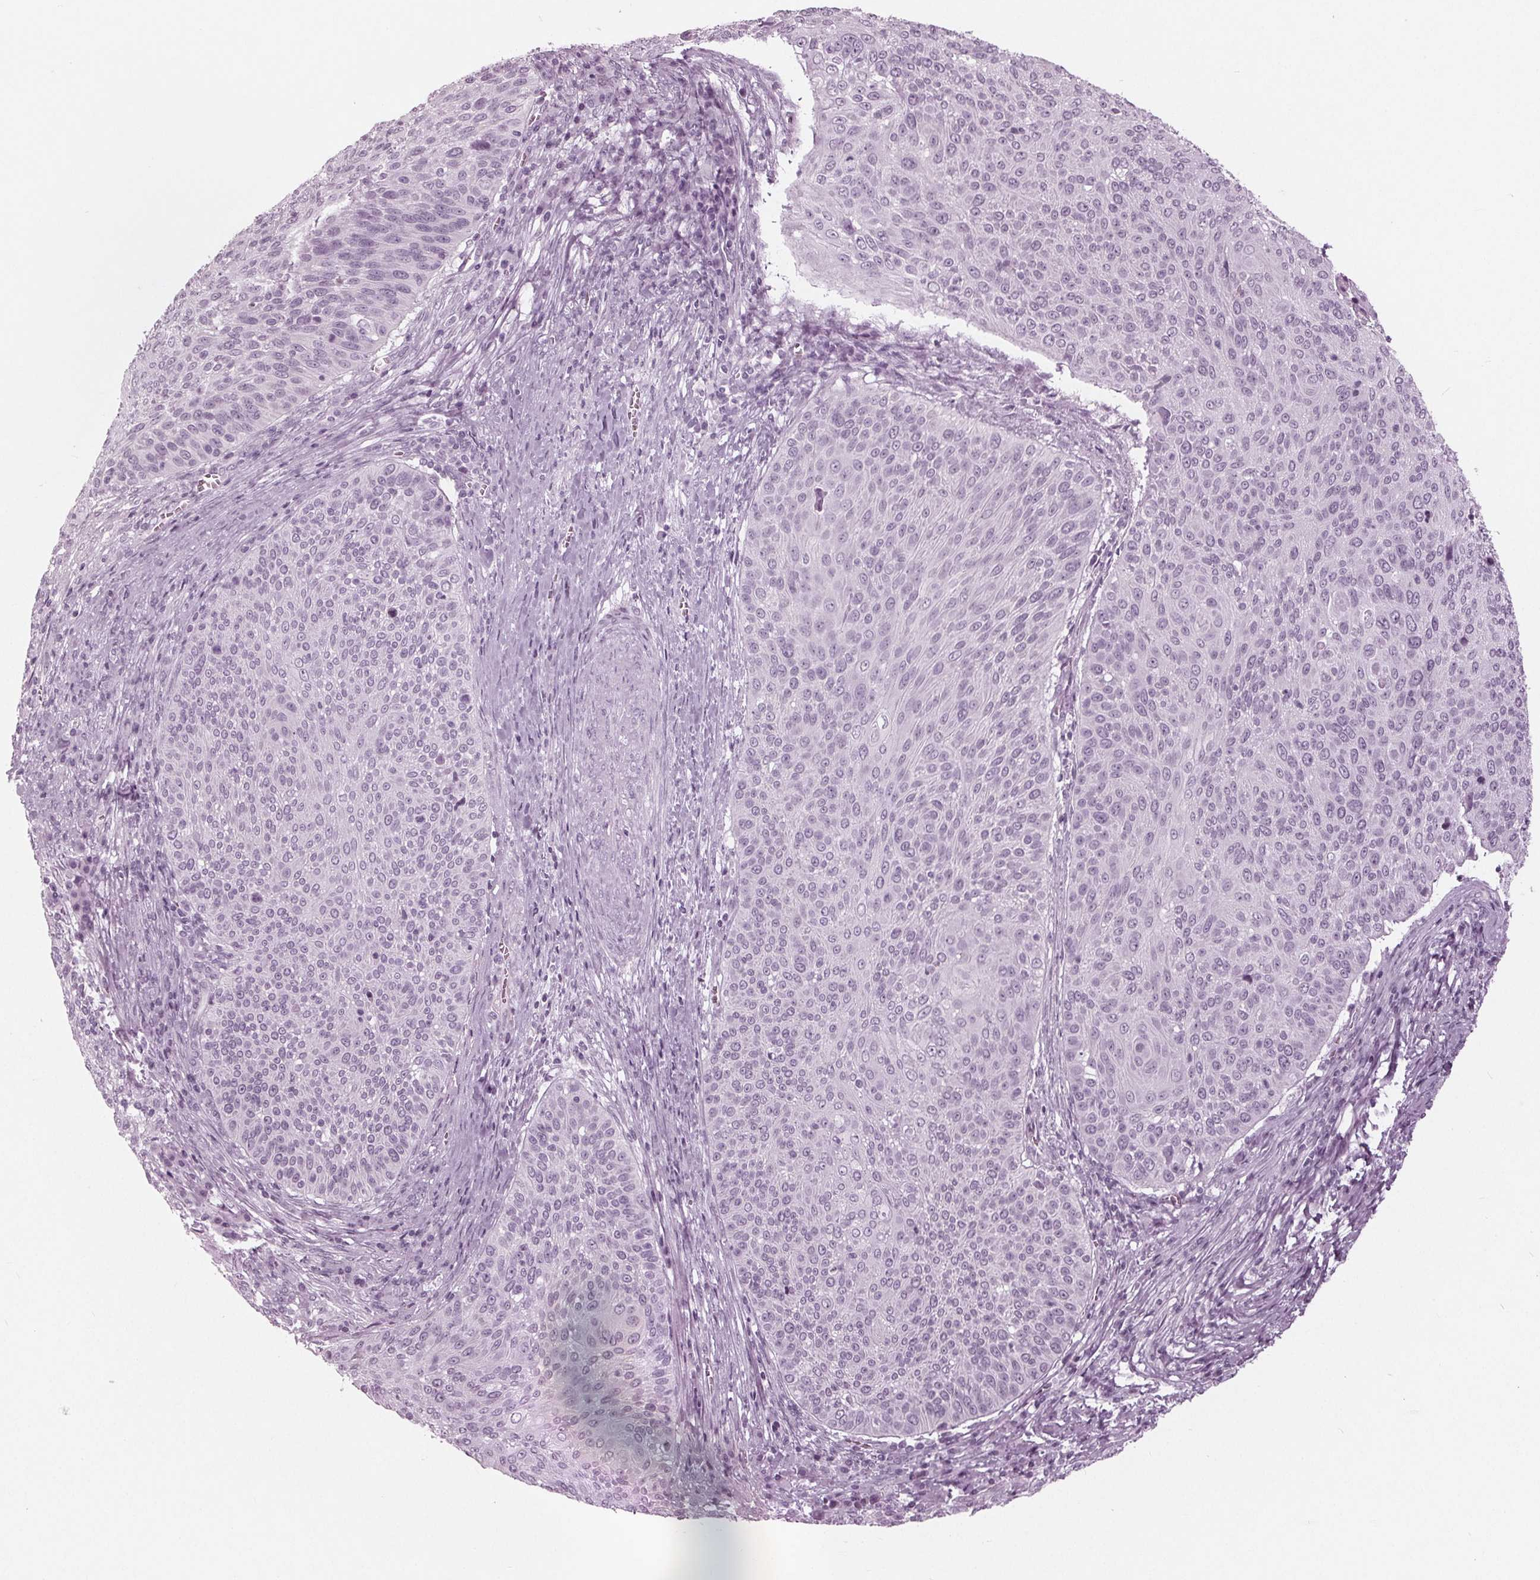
{"staining": {"intensity": "negative", "quantity": "none", "location": "none"}, "tissue": "cervical cancer", "cell_type": "Tumor cells", "image_type": "cancer", "snomed": [{"axis": "morphology", "description": "Squamous cell carcinoma, NOS"}, {"axis": "topography", "description": "Cervix"}], "caption": "Immunohistochemistry micrograph of human cervical squamous cell carcinoma stained for a protein (brown), which displays no positivity in tumor cells.", "gene": "KRT28", "patient": {"sex": "female", "age": 31}}